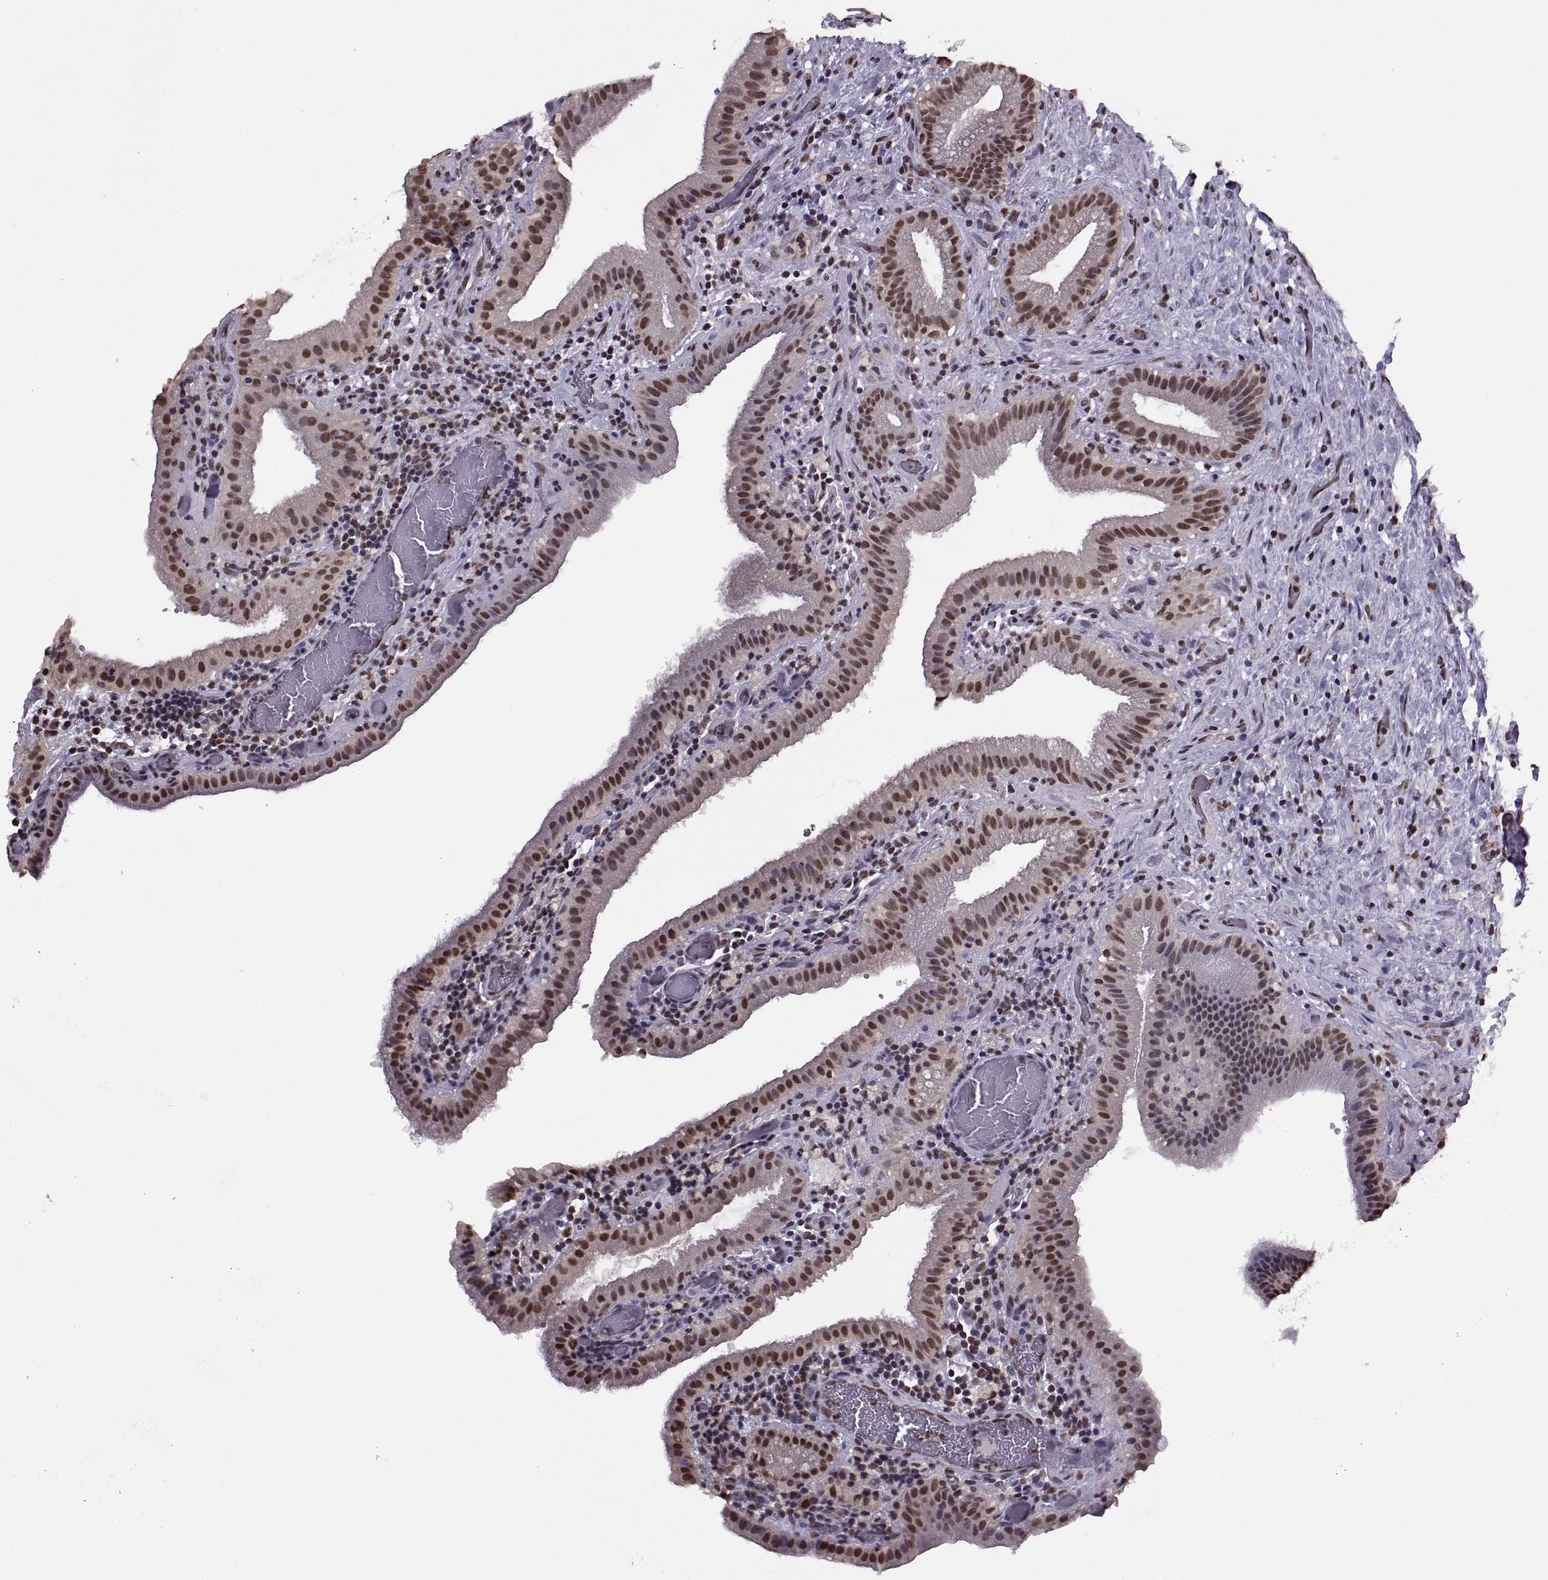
{"staining": {"intensity": "strong", "quantity": ">75%", "location": "nuclear"}, "tissue": "gallbladder", "cell_type": "Glandular cells", "image_type": "normal", "snomed": [{"axis": "morphology", "description": "Normal tissue, NOS"}, {"axis": "topography", "description": "Gallbladder"}], "caption": "About >75% of glandular cells in unremarkable human gallbladder display strong nuclear protein staining as visualized by brown immunohistochemical staining.", "gene": "INTS3", "patient": {"sex": "male", "age": 62}}